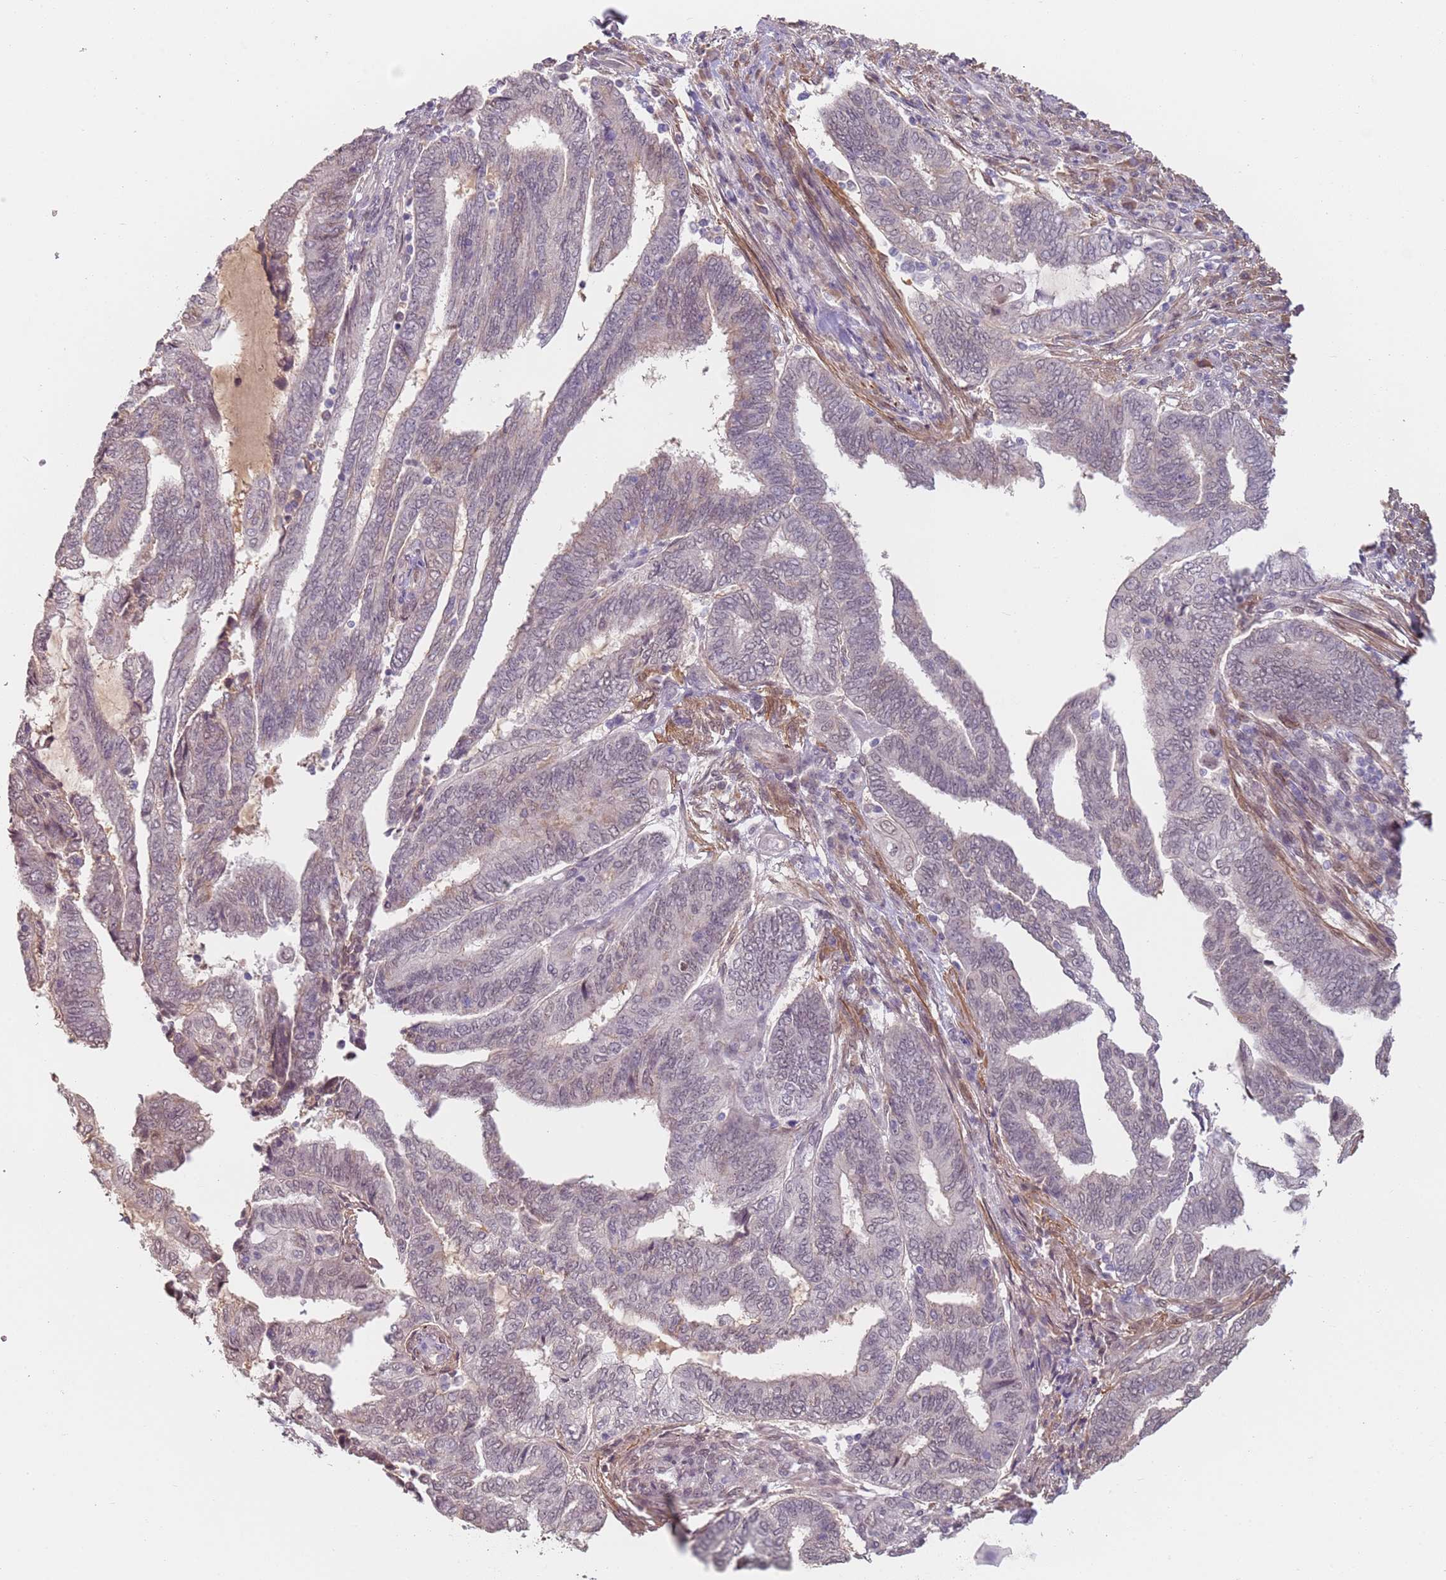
{"staining": {"intensity": "negative", "quantity": "none", "location": "none"}, "tissue": "endometrial cancer", "cell_type": "Tumor cells", "image_type": "cancer", "snomed": [{"axis": "morphology", "description": "Adenocarcinoma, NOS"}, {"axis": "topography", "description": "Uterus"}, {"axis": "topography", "description": "Endometrium"}], "caption": "An image of adenocarcinoma (endometrial) stained for a protein shows no brown staining in tumor cells.", "gene": "WDR93", "patient": {"sex": "female", "age": 70}}